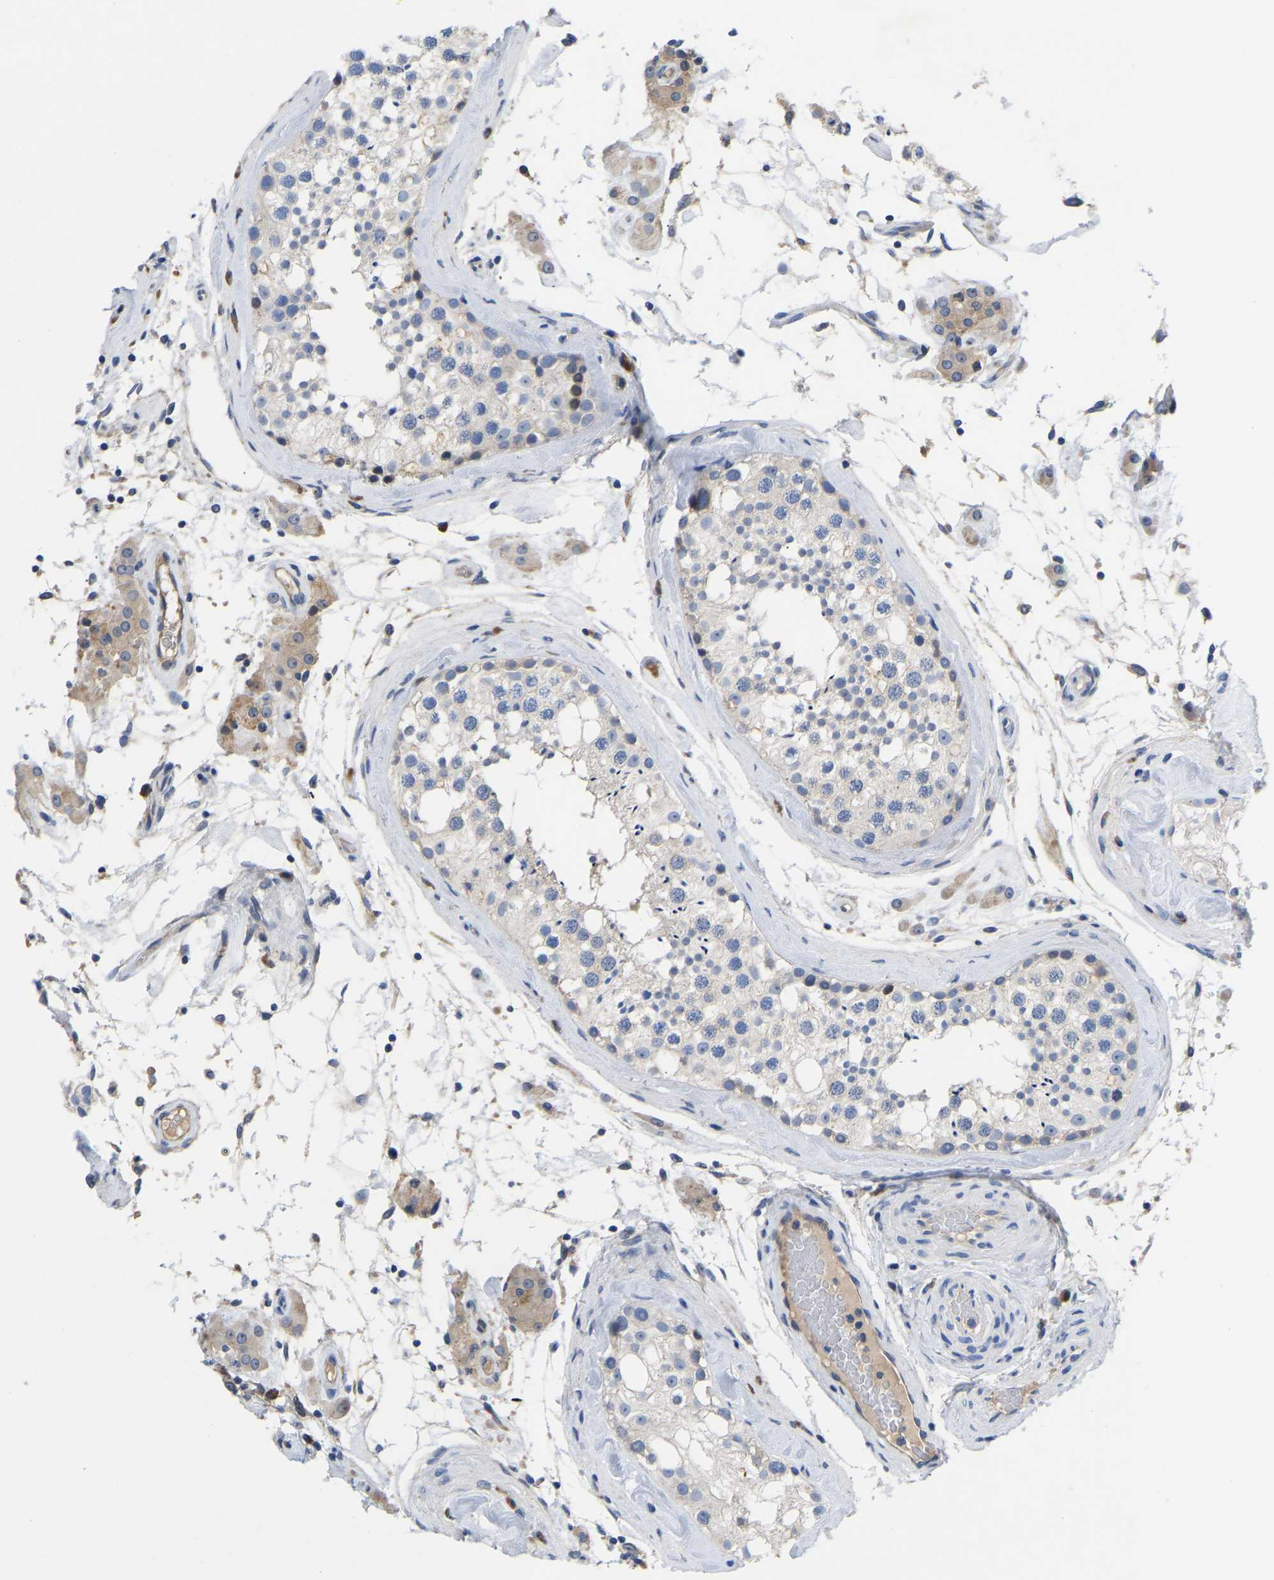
{"staining": {"intensity": "moderate", "quantity": "<25%", "location": "cytoplasmic/membranous"}, "tissue": "testis", "cell_type": "Cells in seminiferous ducts", "image_type": "normal", "snomed": [{"axis": "morphology", "description": "Normal tissue, NOS"}, {"axis": "topography", "description": "Testis"}], "caption": "Testis stained with a brown dye displays moderate cytoplasmic/membranous positive expression in about <25% of cells in seminiferous ducts.", "gene": "ABCA10", "patient": {"sex": "male", "age": 46}}